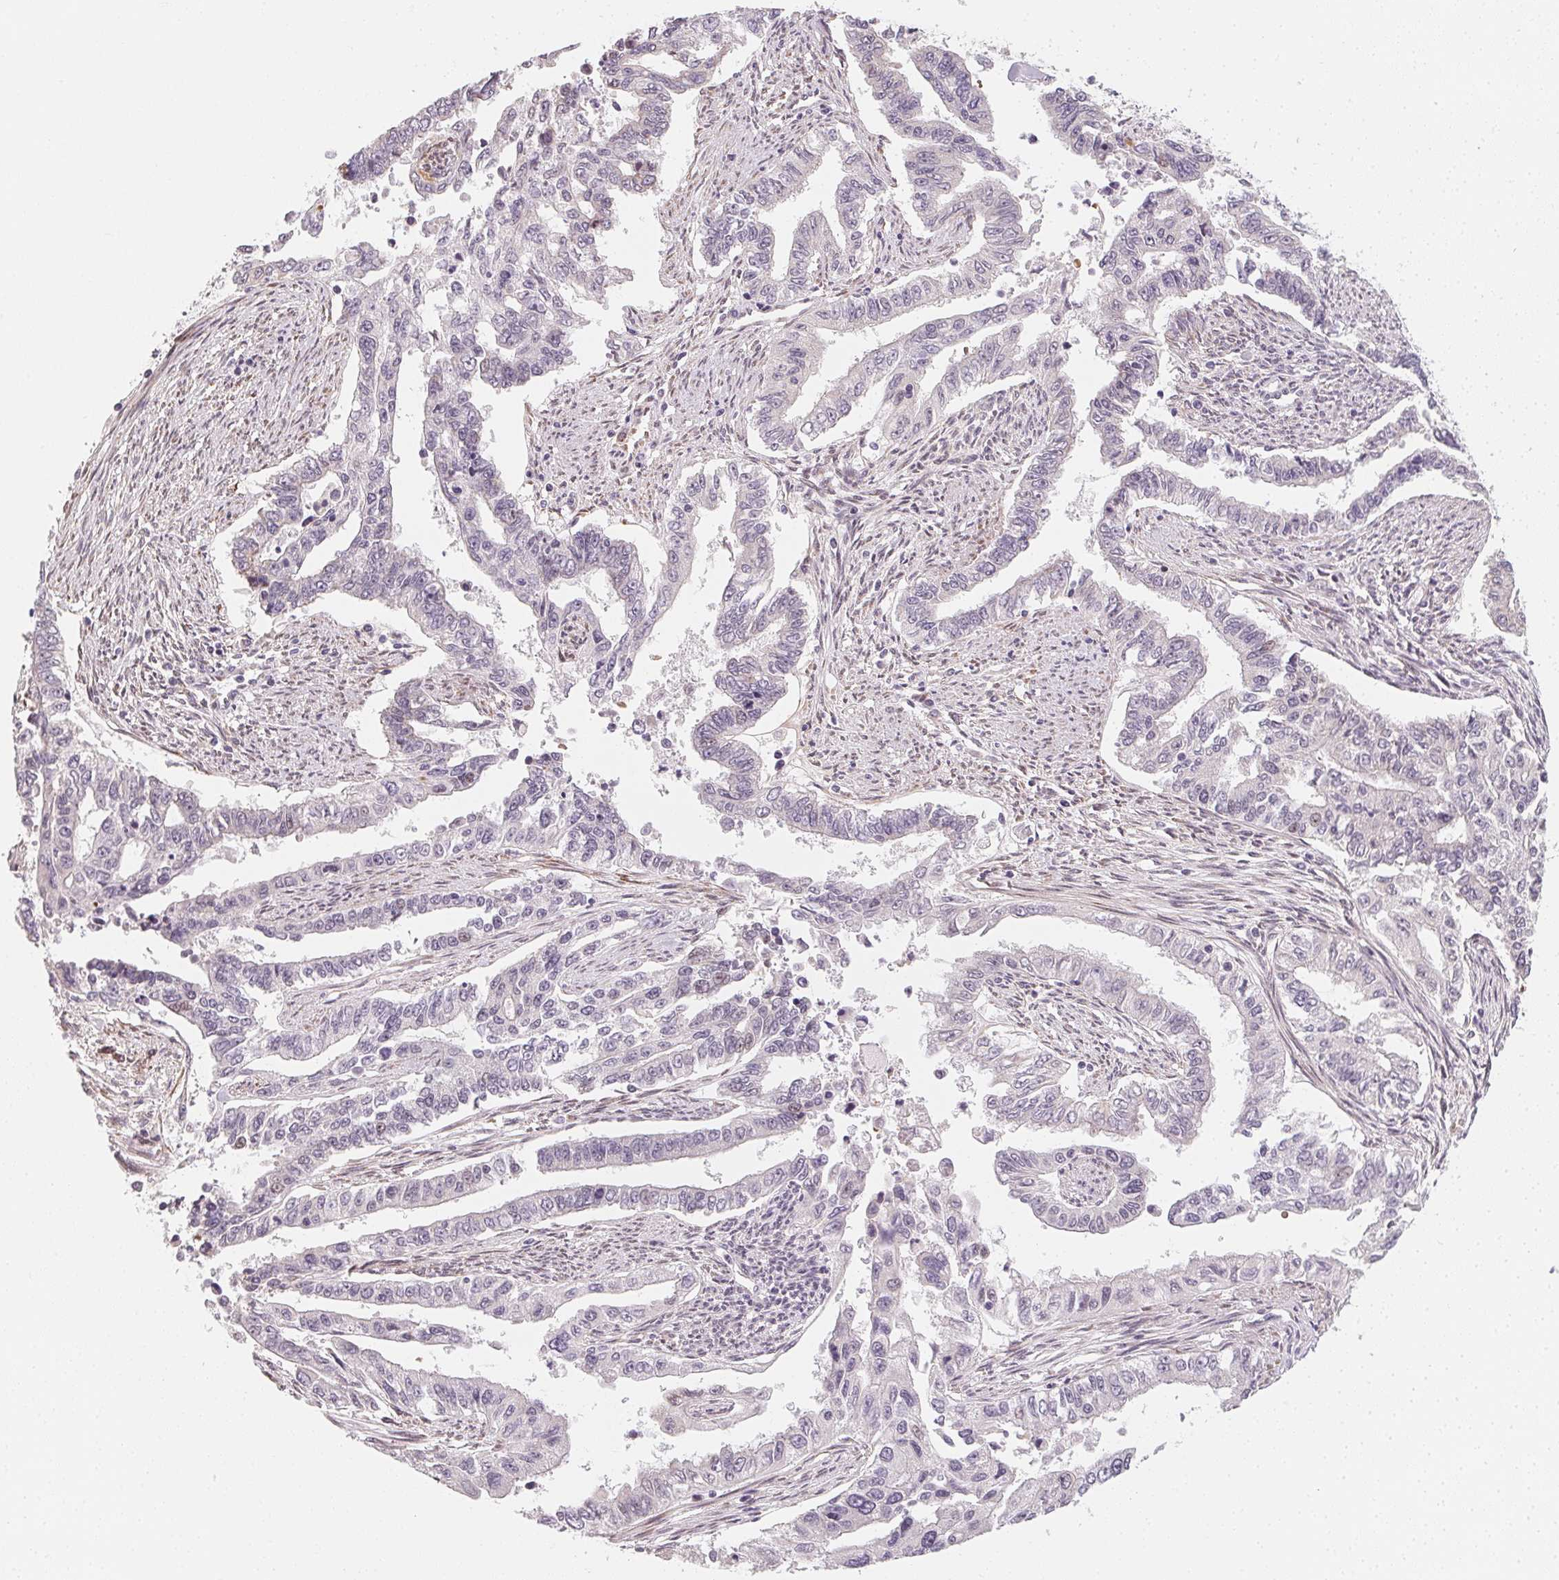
{"staining": {"intensity": "negative", "quantity": "none", "location": "none"}, "tissue": "endometrial cancer", "cell_type": "Tumor cells", "image_type": "cancer", "snomed": [{"axis": "morphology", "description": "Adenocarcinoma, NOS"}, {"axis": "topography", "description": "Uterus"}], "caption": "Immunohistochemical staining of endometrial adenocarcinoma demonstrates no significant positivity in tumor cells.", "gene": "CCDC96", "patient": {"sex": "female", "age": 59}}